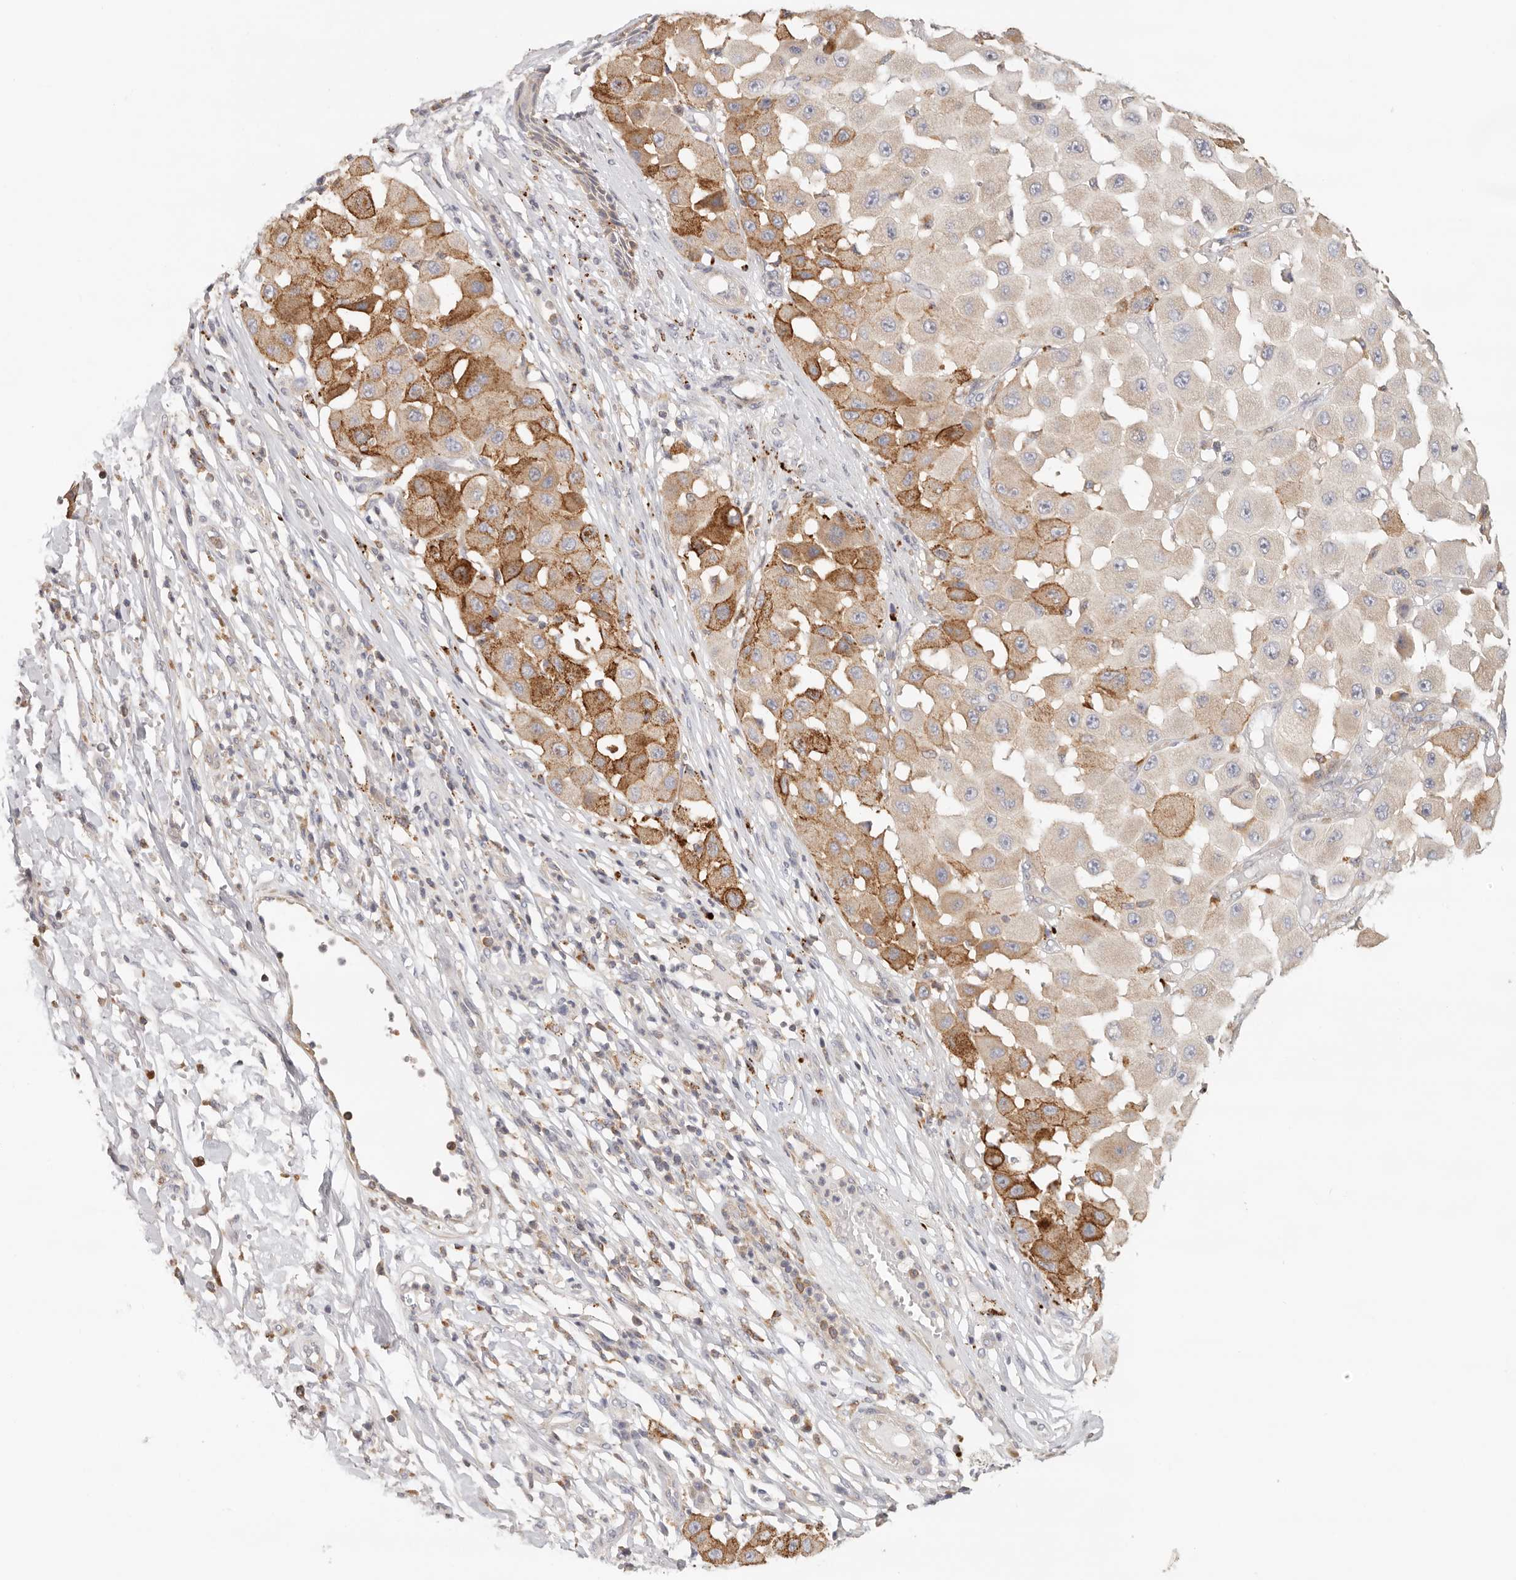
{"staining": {"intensity": "moderate", "quantity": "25%-75%", "location": "cytoplasmic/membranous"}, "tissue": "melanoma", "cell_type": "Tumor cells", "image_type": "cancer", "snomed": [{"axis": "morphology", "description": "Malignant melanoma, NOS"}, {"axis": "topography", "description": "Skin"}], "caption": "This histopathology image displays immunohistochemistry staining of human malignant melanoma, with medium moderate cytoplasmic/membranous expression in about 25%-75% of tumor cells.", "gene": "ANXA9", "patient": {"sex": "female", "age": 81}}